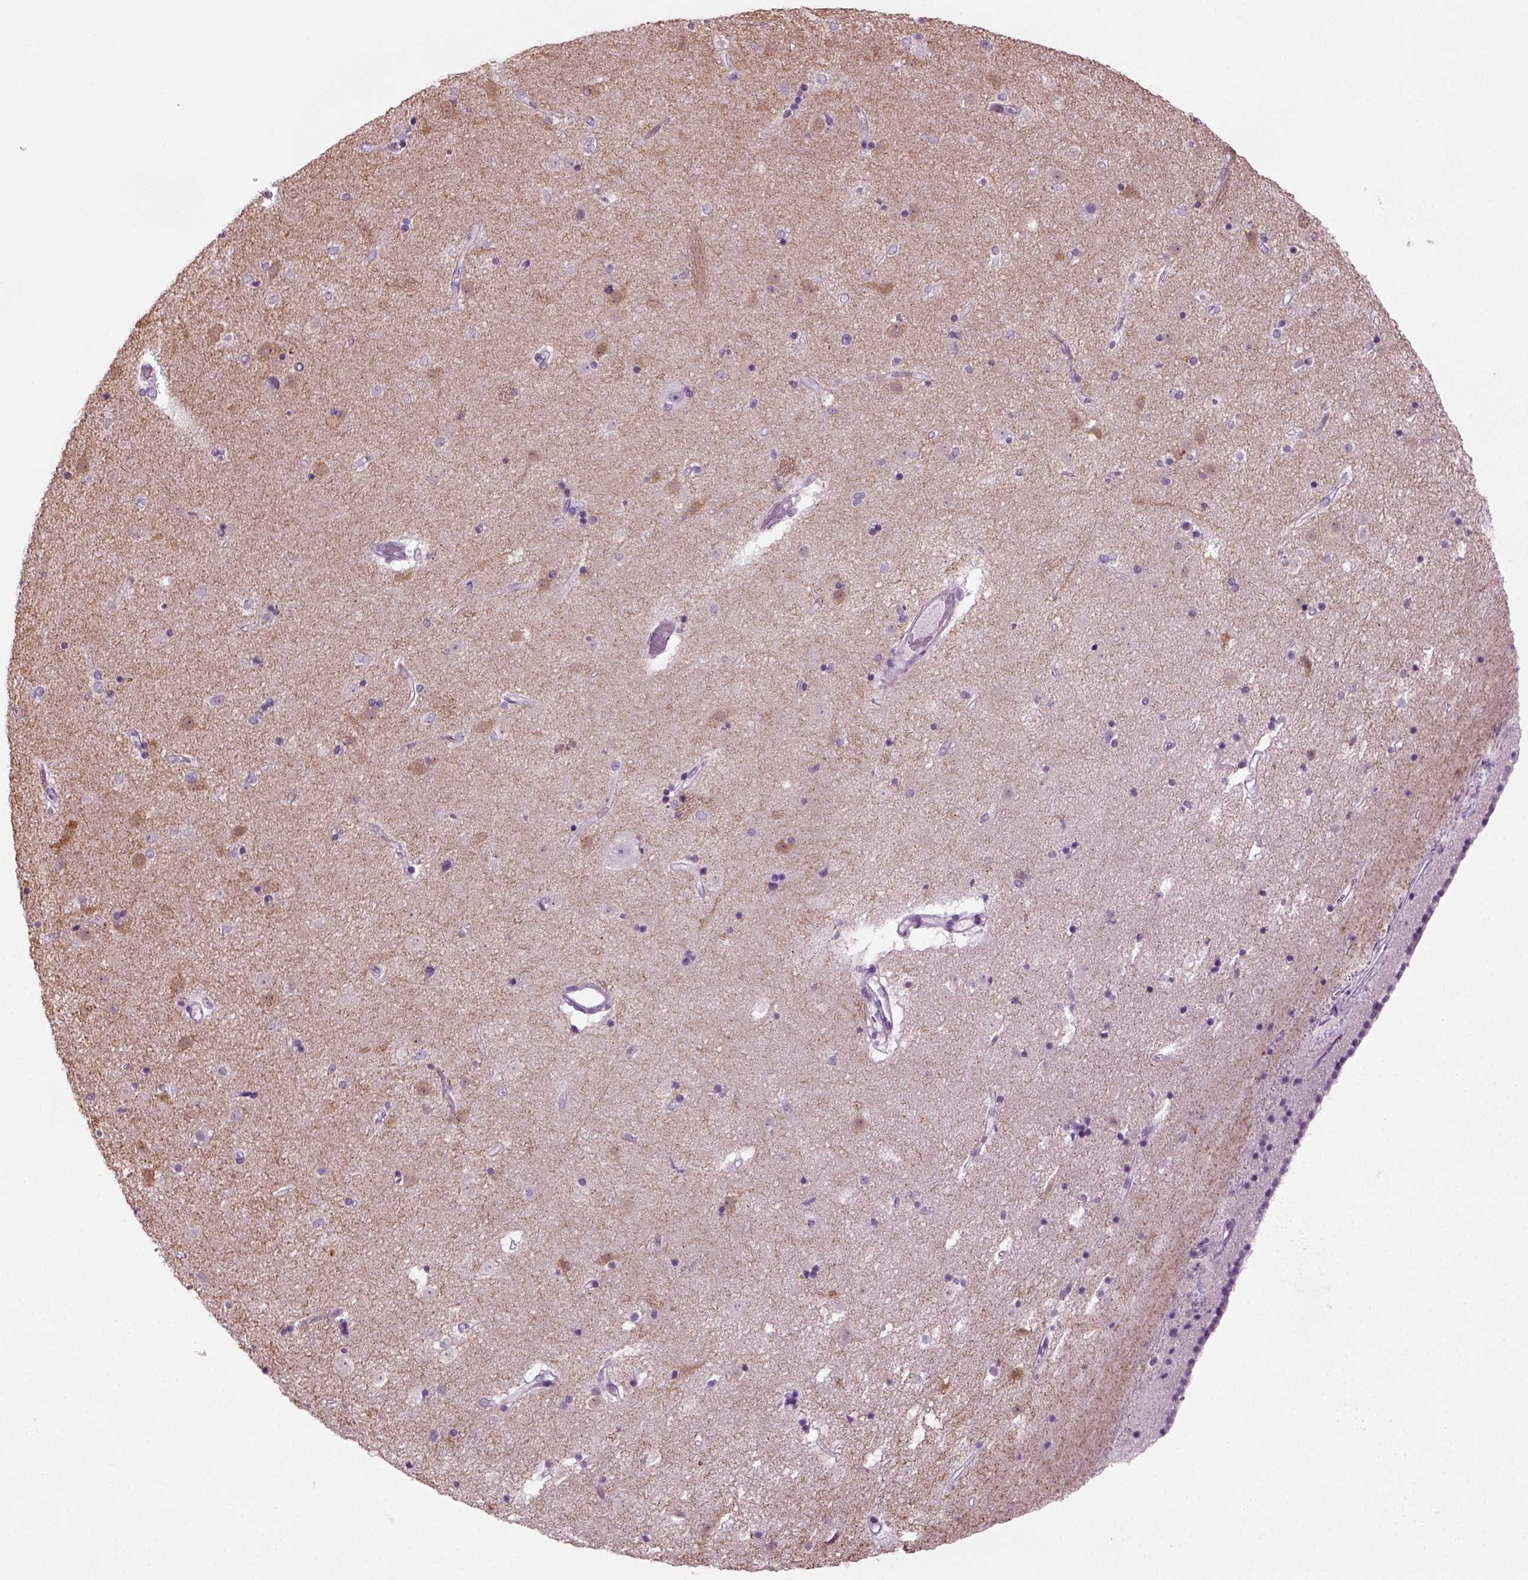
{"staining": {"intensity": "negative", "quantity": "none", "location": "none"}, "tissue": "caudate", "cell_type": "Glial cells", "image_type": "normal", "snomed": [{"axis": "morphology", "description": "Normal tissue, NOS"}, {"axis": "topography", "description": "Lateral ventricle wall"}], "caption": "Immunohistochemistry histopathology image of normal human caudate stained for a protein (brown), which exhibits no staining in glial cells.", "gene": "PRLH", "patient": {"sex": "female", "age": 71}}